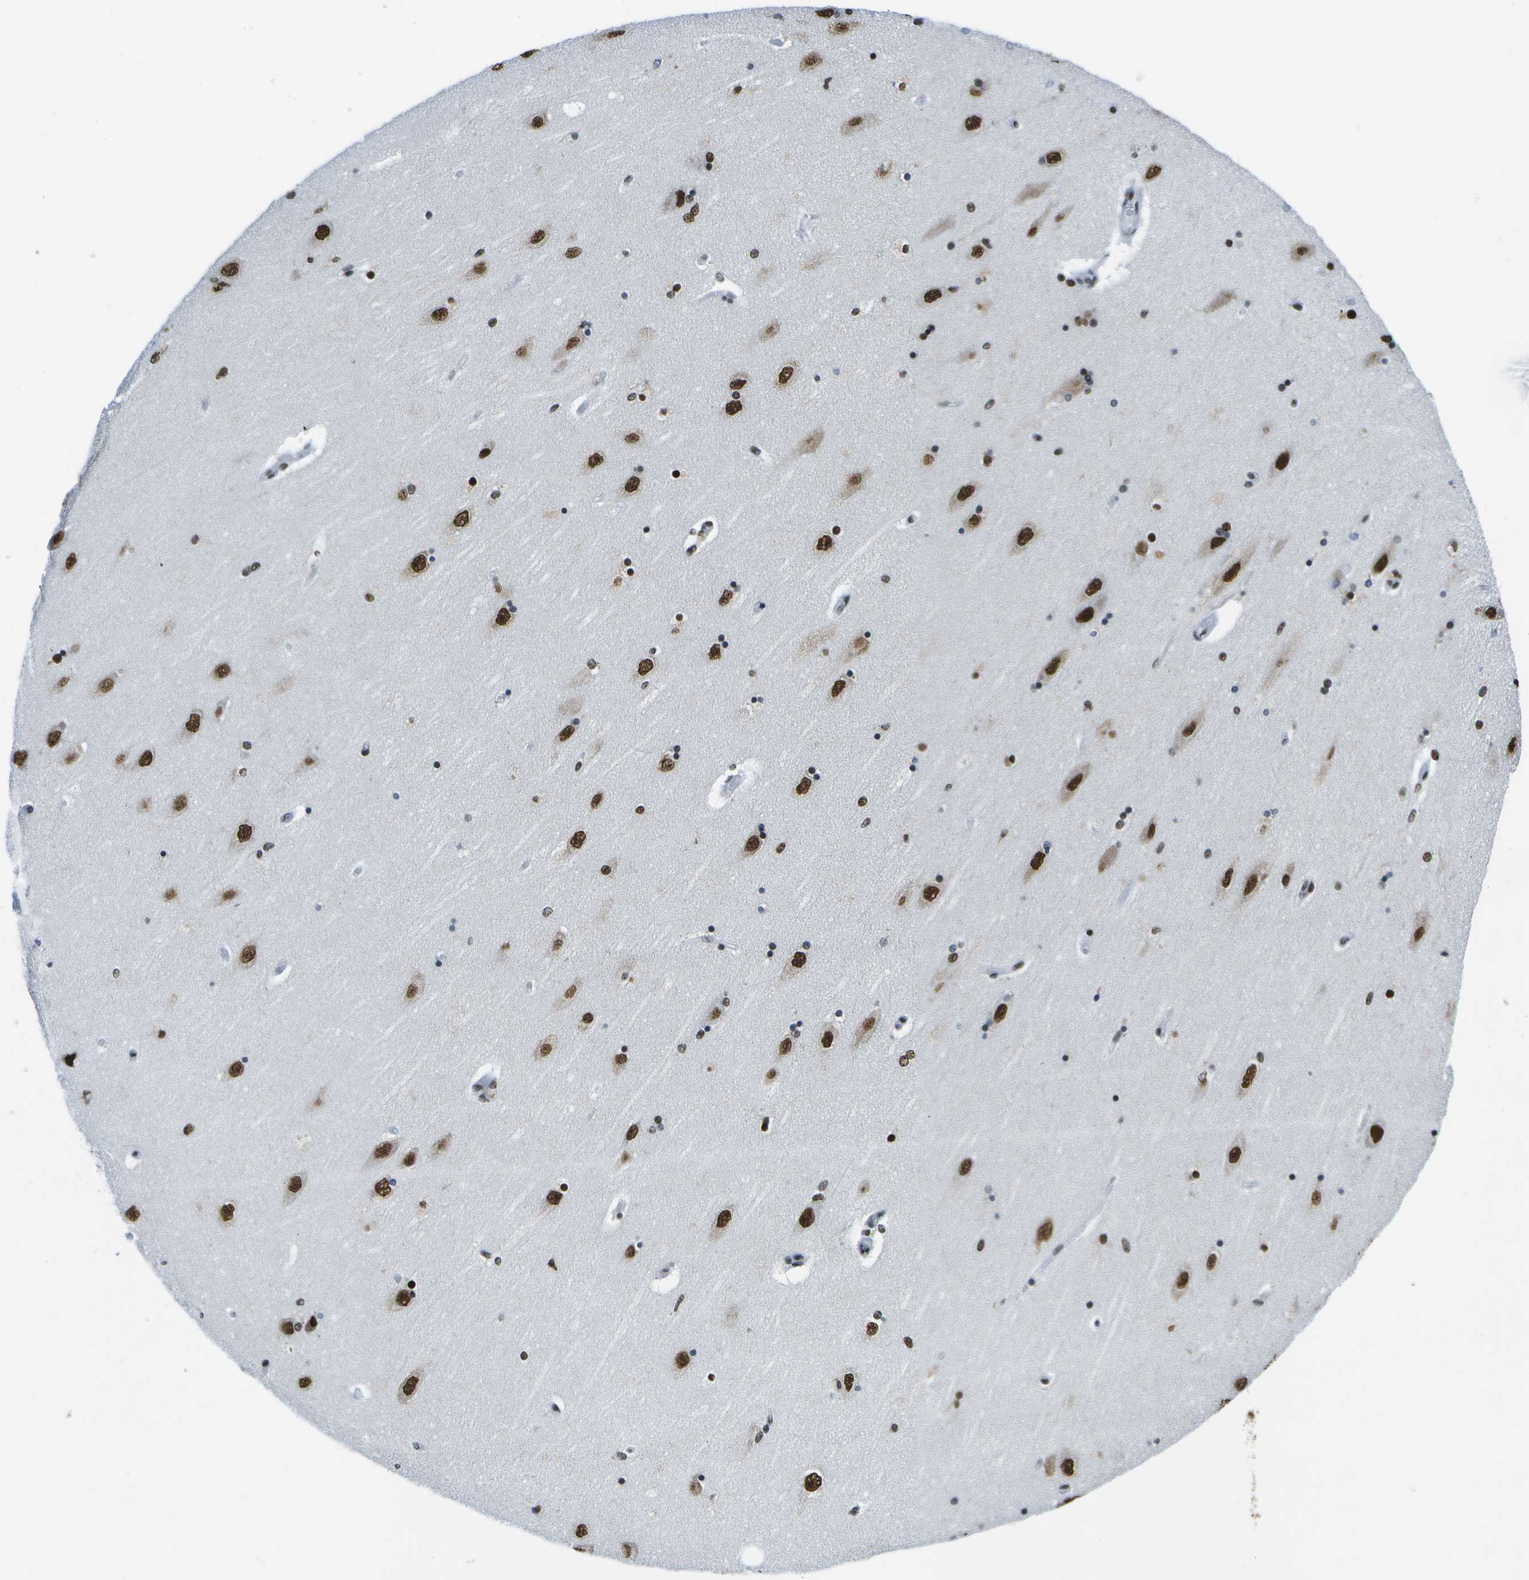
{"staining": {"intensity": "strong", "quantity": ">75%", "location": "nuclear"}, "tissue": "hippocampus", "cell_type": "Glial cells", "image_type": "normal", "snomed": [{"axis": "morphology", "description": "Normal tissue, NOS"}, {"axis": "topography", "description": "Hippocampus"}], "caption": "DAB immunohistochemical staining of benign hippocampus demonstrates strong nuclear protein staining in approximately >75% of glial cells.", "gene": "NSRP1", "patient": {"sex": "female", "age": 54}}